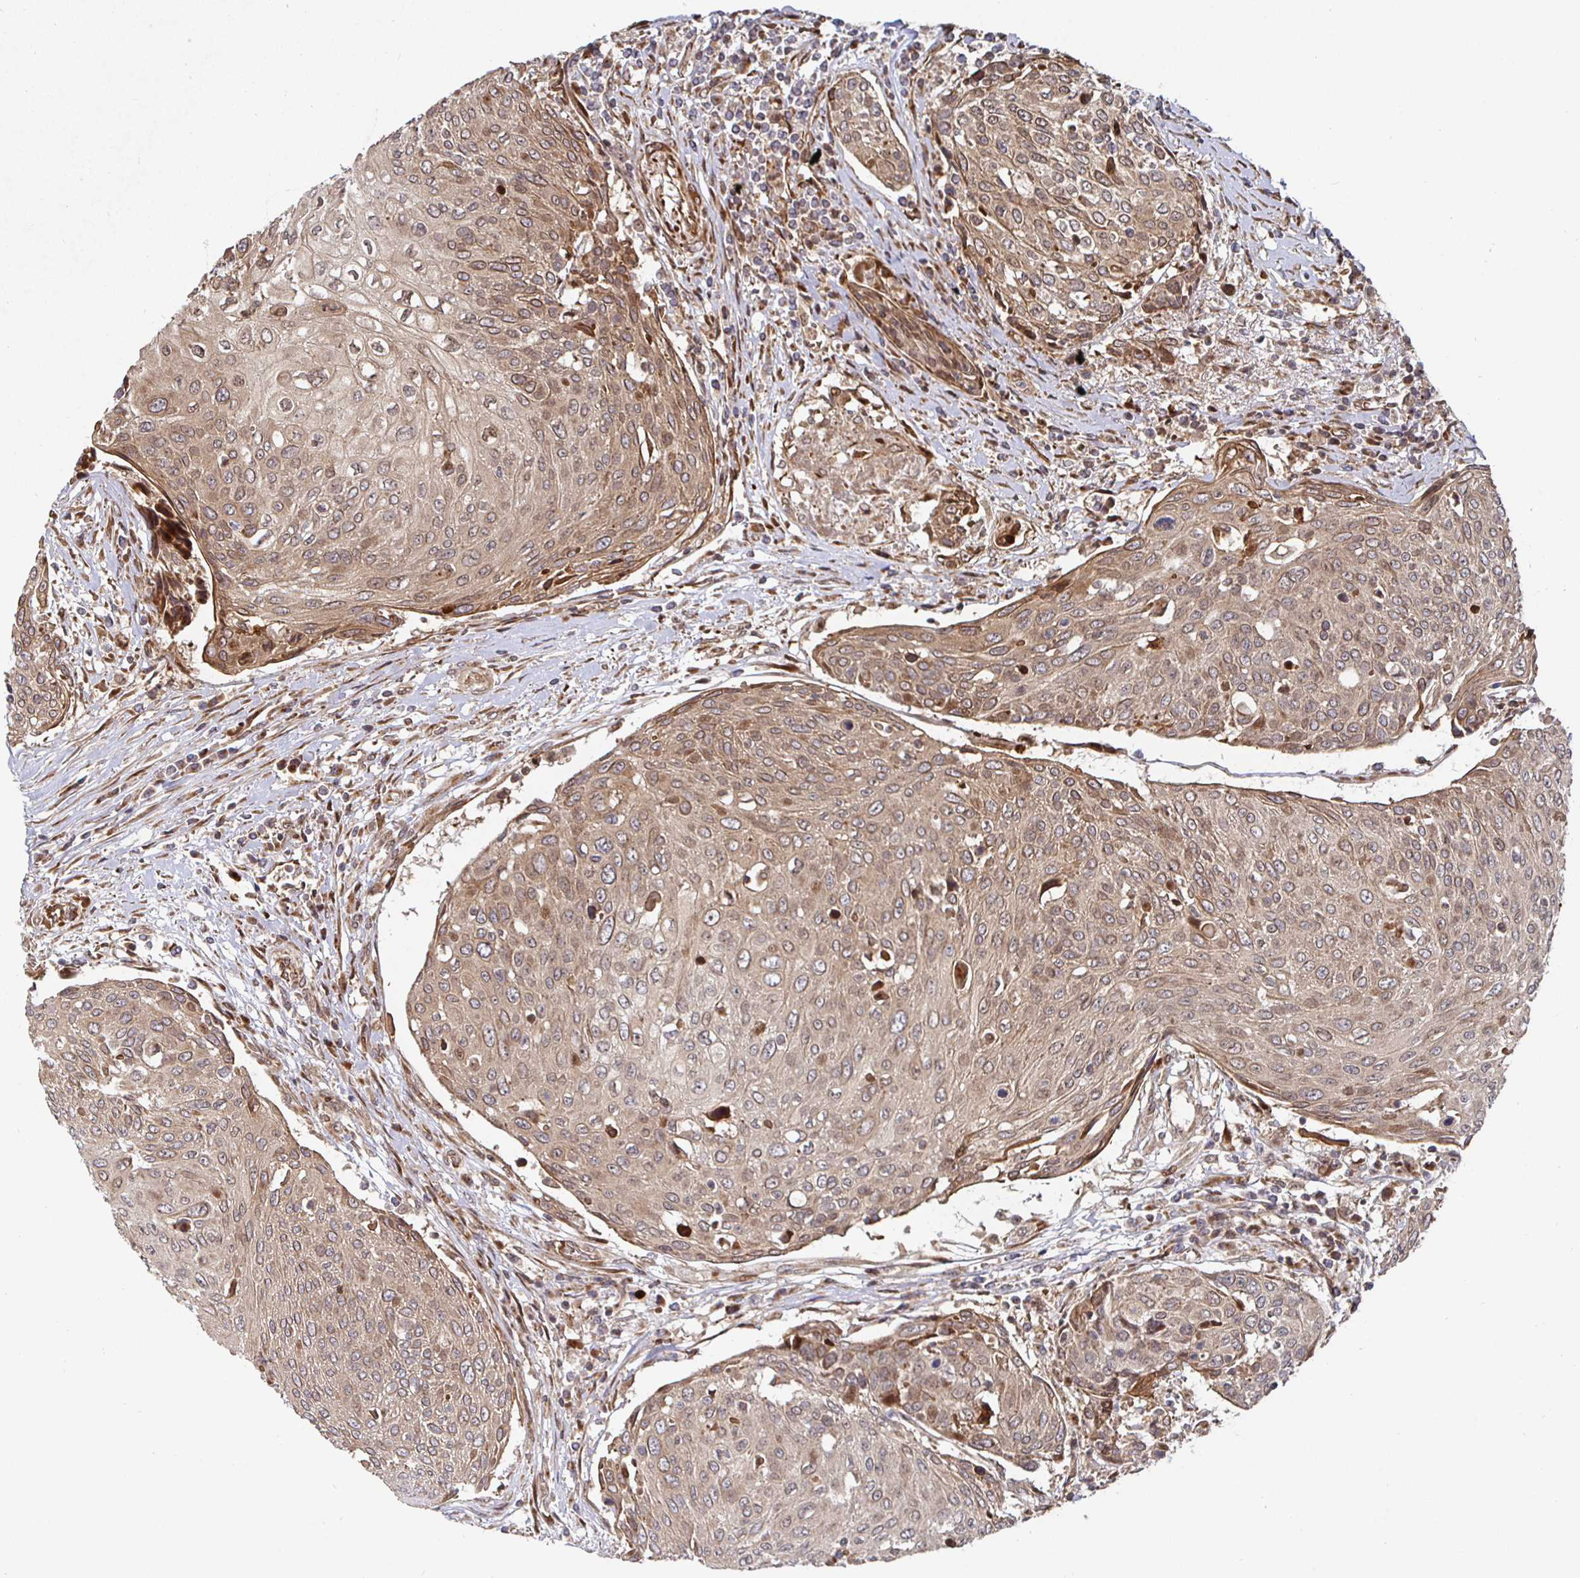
{"staining": {"intensity": "moderate", "quantity": ">75%", "location": "cytoplasmic/membranous"}, "tissue": "urothelial cancer", "cell_type": "Tumor cells", "image_type": "cancer", "snomed": [{"axis": "morphology", "description": "Urothelial carcinoma, High grade"}, {"axis": "topography", "description": "Urinary bladder"}], "caption": "Urothelial cancer was stained to show a protein in brown. There is medium levels of moderate cytoplasmic/membranous staining in about >75% of tumor cells.", "gene": "TBKBP1", "patient": {"sex": "female", "age": 70}}